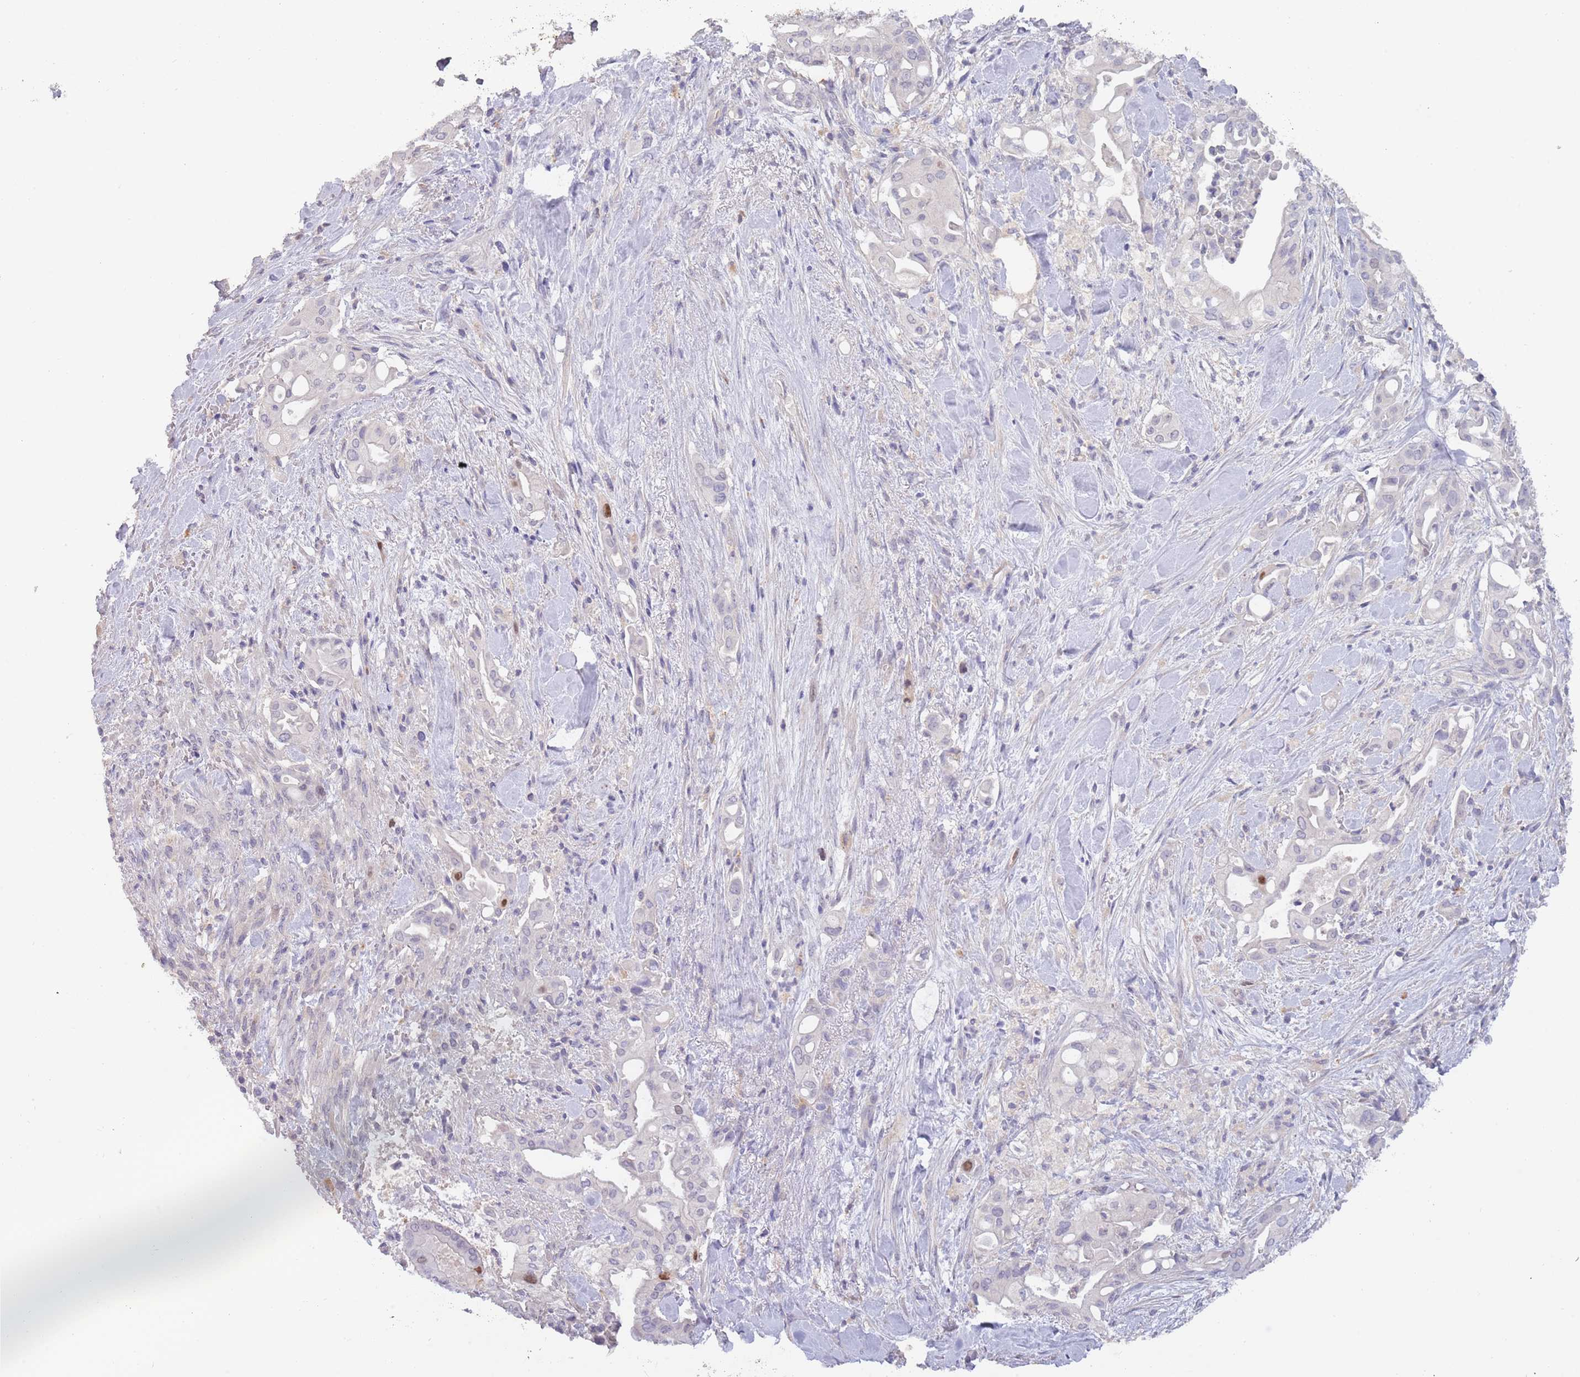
{"staining": {"intensity": "moderate", "quantity": "<25%", "location": "cytoplasmic/membranous"}, "tissue": "liver cancer", "cell_type": "Tumor cells", "image_type": "cancer", "snomed": [{"axis": "morphology", "description": "Cholangiocarcinoma"}, {"axis": "topography", "description": "Liver"}], "caption": "Immunohistochemical staining of liver cancer reveals moderate cytoplasmic/membranous protein staining in approximately <25% of tumor cells.", "gene": "PIMREG", "patient": {"sex": "female", "age": 68}}